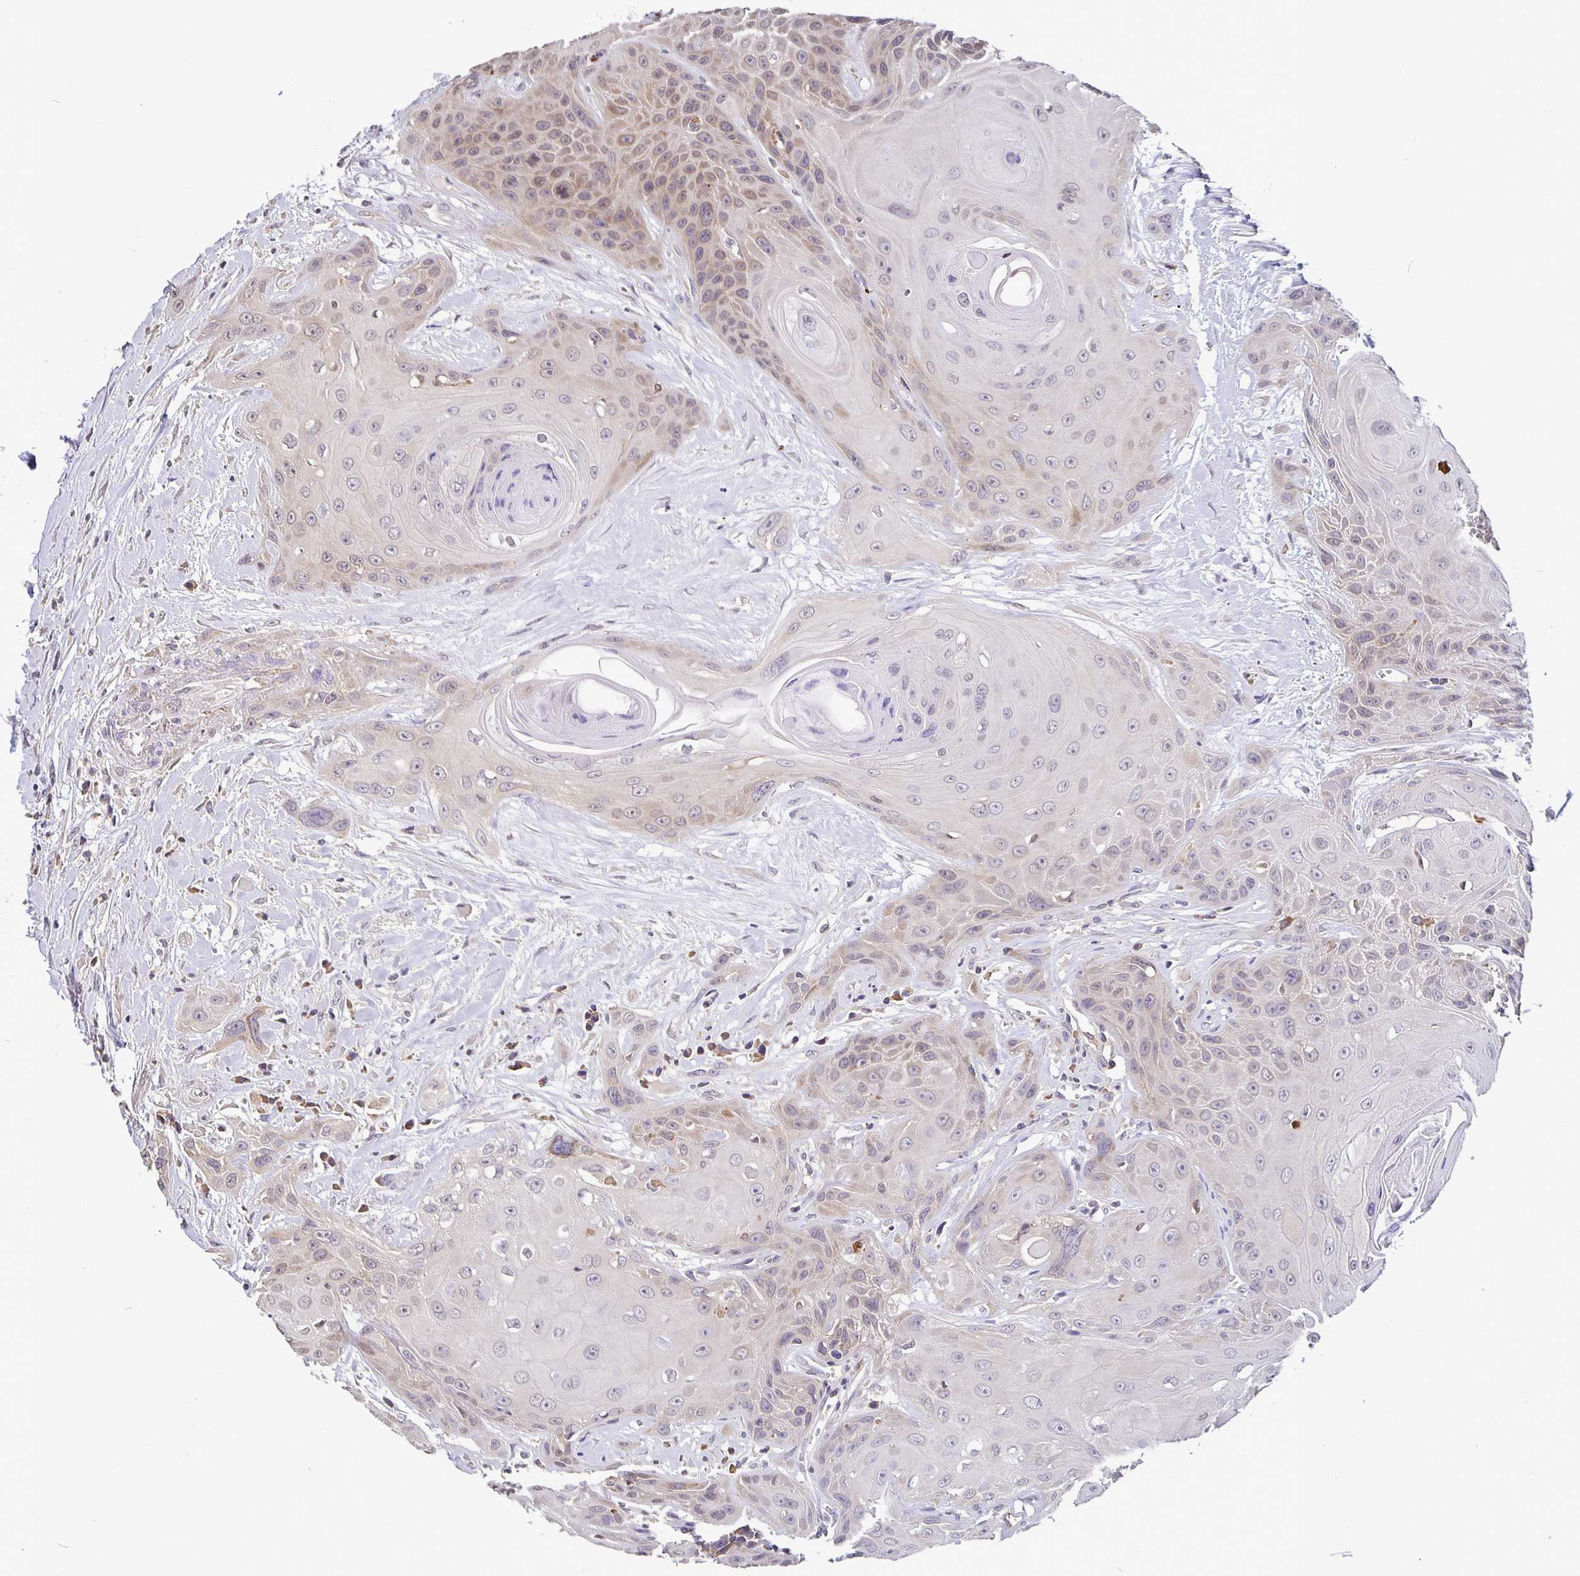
{"staining": {"intensity": "weak", "quantity": "<25%", "location": "cytoplasmic/membranous"}, "tissue": "head and neck cancer", "cell_type": "Tumor cells", "image_type": "cancer", "snomed": [{"axis": "morphology", "description": "Squamous cell carcinoma, NOS"}, {"axis": "topography", "description": "Head-Neck"}], "caption": "Immunohistochemistry image of head and neck cancer stained for a protein (brown), which shows no staining in tumor cells. (DAB IHC with hematoxylin counter stain).", "gene": "FEM1C", "patient": {"sex": "female", "age": 73}}